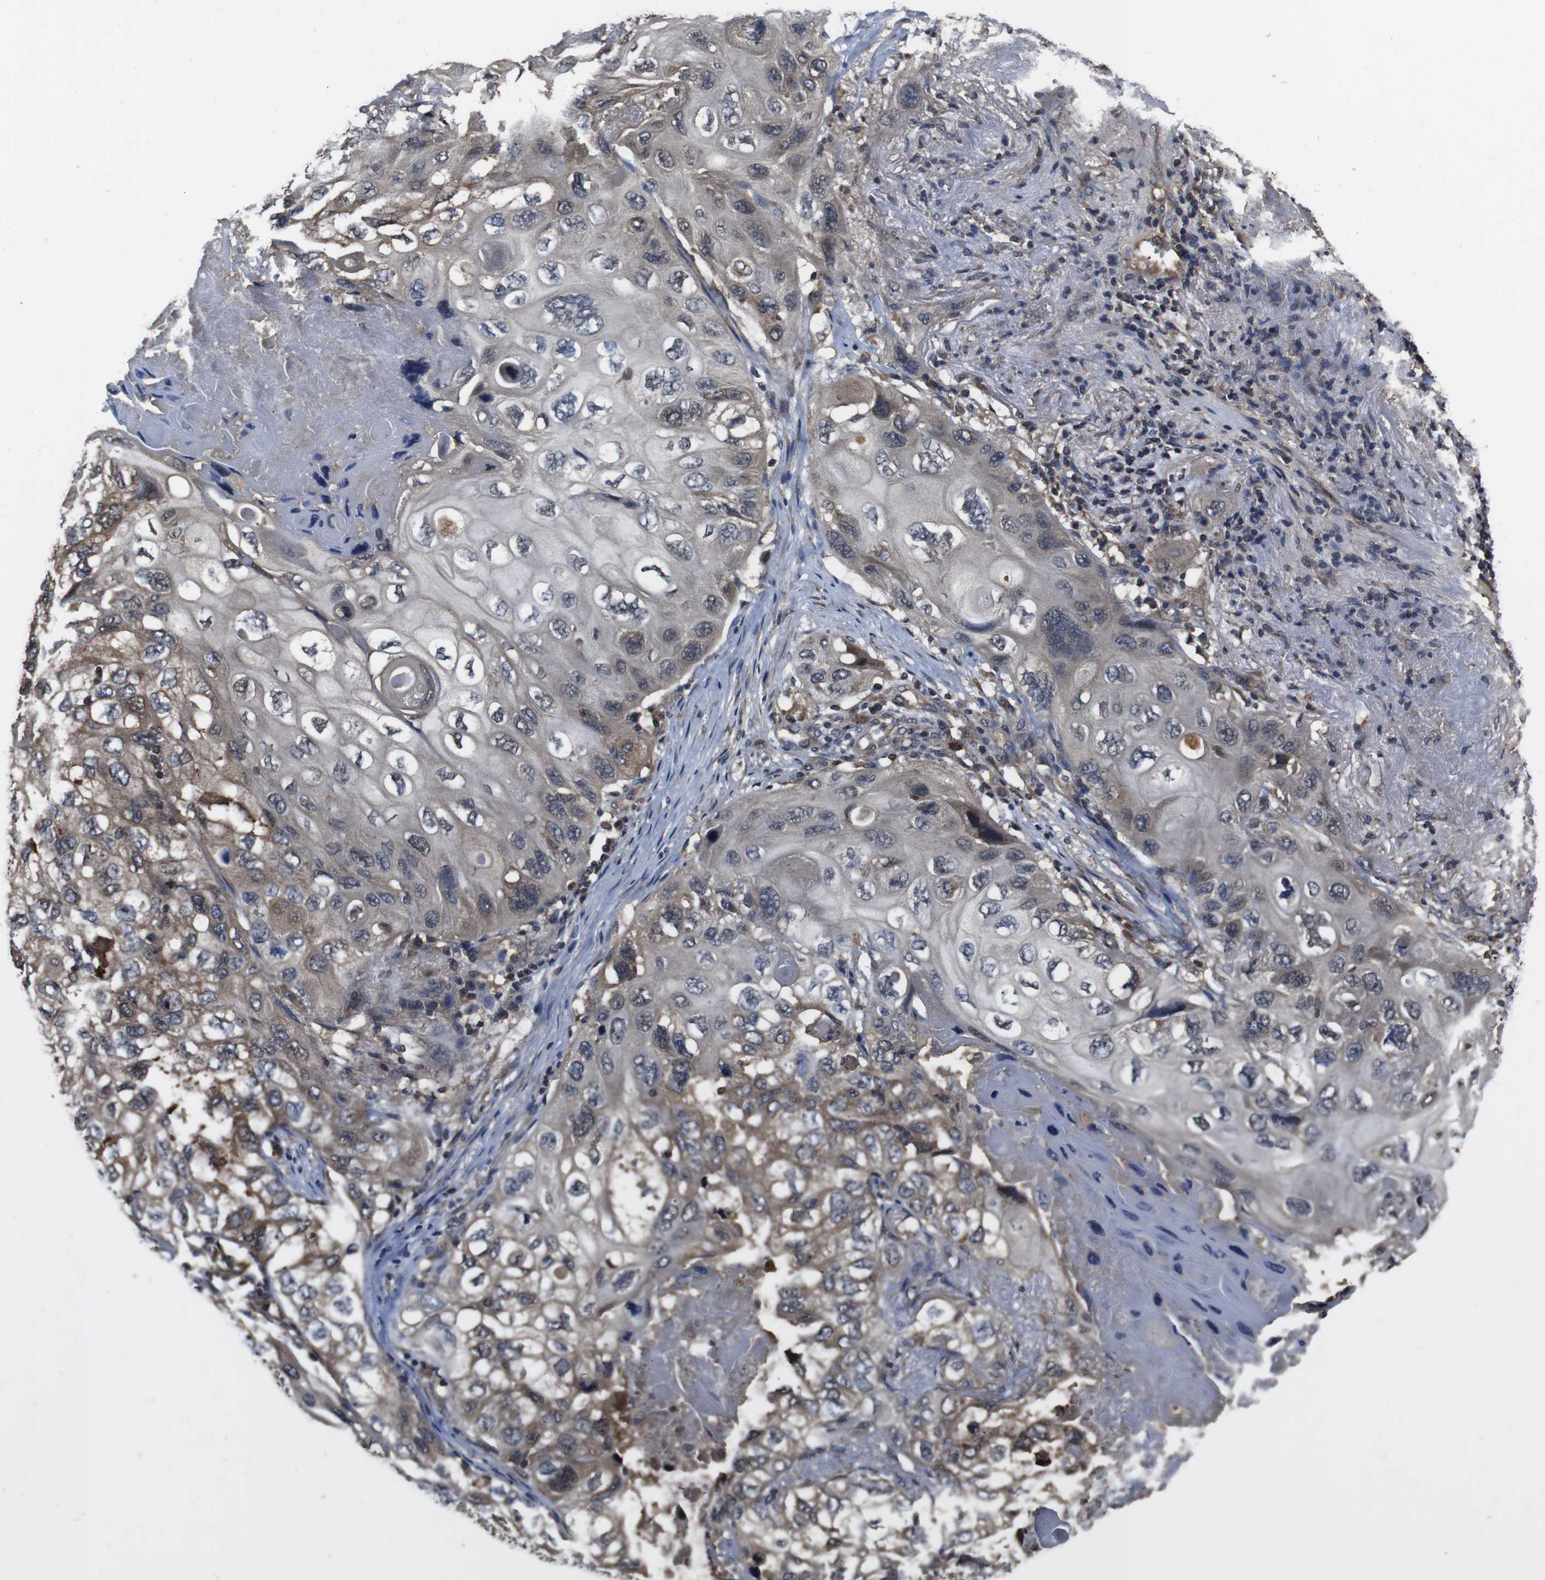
{"staining": {"intensity": "moderate", "quantity": "<25%", "location": "cytoplasmic/membranous"}, "tissue": "lung cancer", "cell_type": "Tumor cells", "image_type": "cancer", "snomed": [{"axis": "morphology", "description": "Squamous cell carcinoma, NOS"}, {"axis": "topography", "description": "Lung"}], "caption": "Moderate cytoplasmic/membranous staining is present in approximately <25% of tumor cells in lung cancer (squamous cell carcinoma). (DAB (3,3'-diaminobenzidine) IHC, brown staining for protein, blue staining for nuclei).", "gene": "CXCL11", "patient": {"sex": "female", "age": 73}}